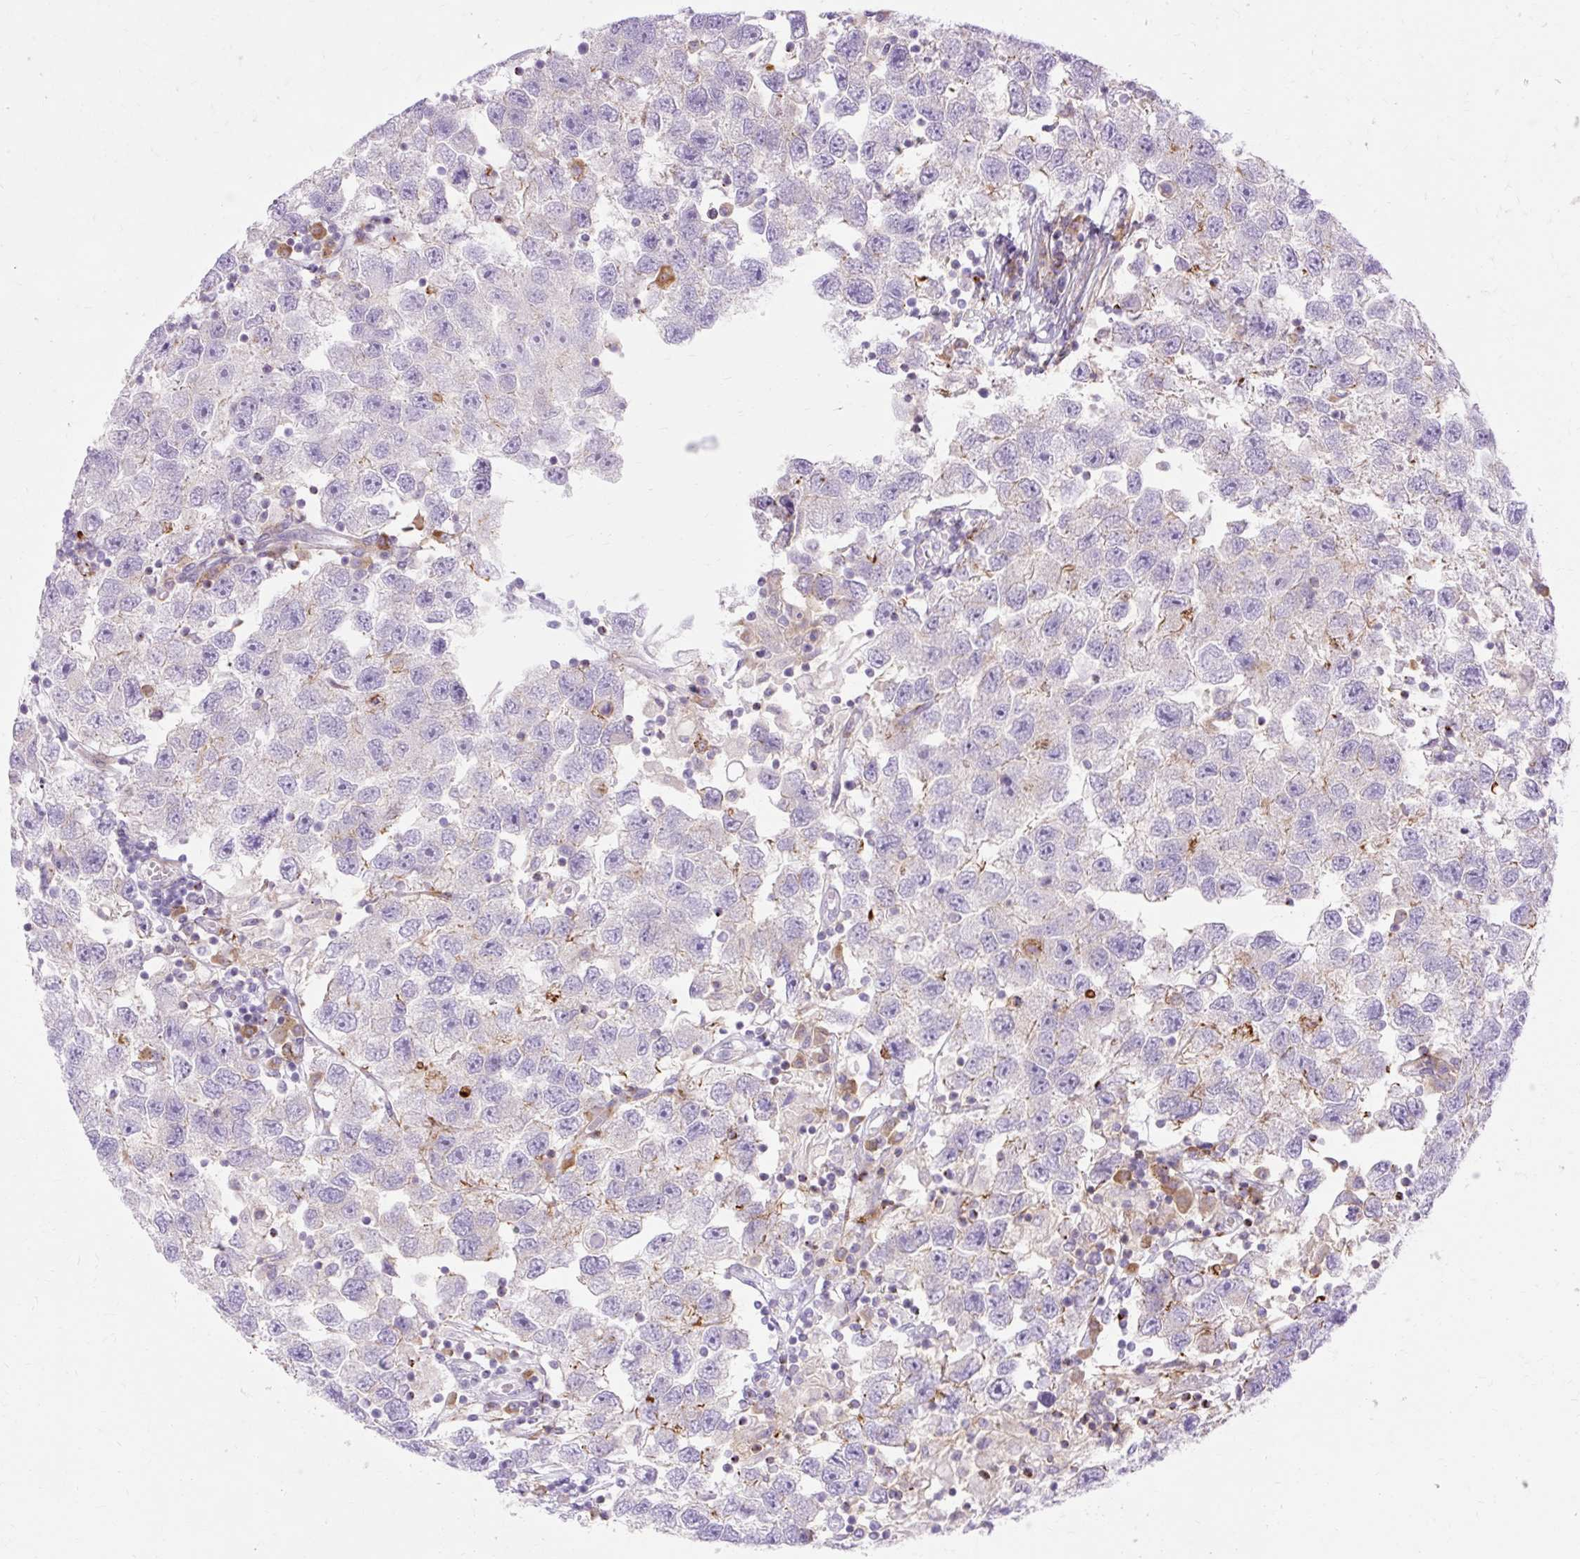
{"staining": {"intensity": "negative", "quantity": "none", "location": "none"}, "tissue": "testis cancer", "cell_type": "Tumor cells", "image_type": "cancer", "snomed": [{"axis": "morphology", "description": "Seminoma, NOS"}, {"axis": "topography", "description": "Testis"}], "caption": "Tumor cells show no significant positivity in testis cancer (seminoma).", "gene": "CORO7-PAM16", "patient": {"sex": "male", "age": 26}}